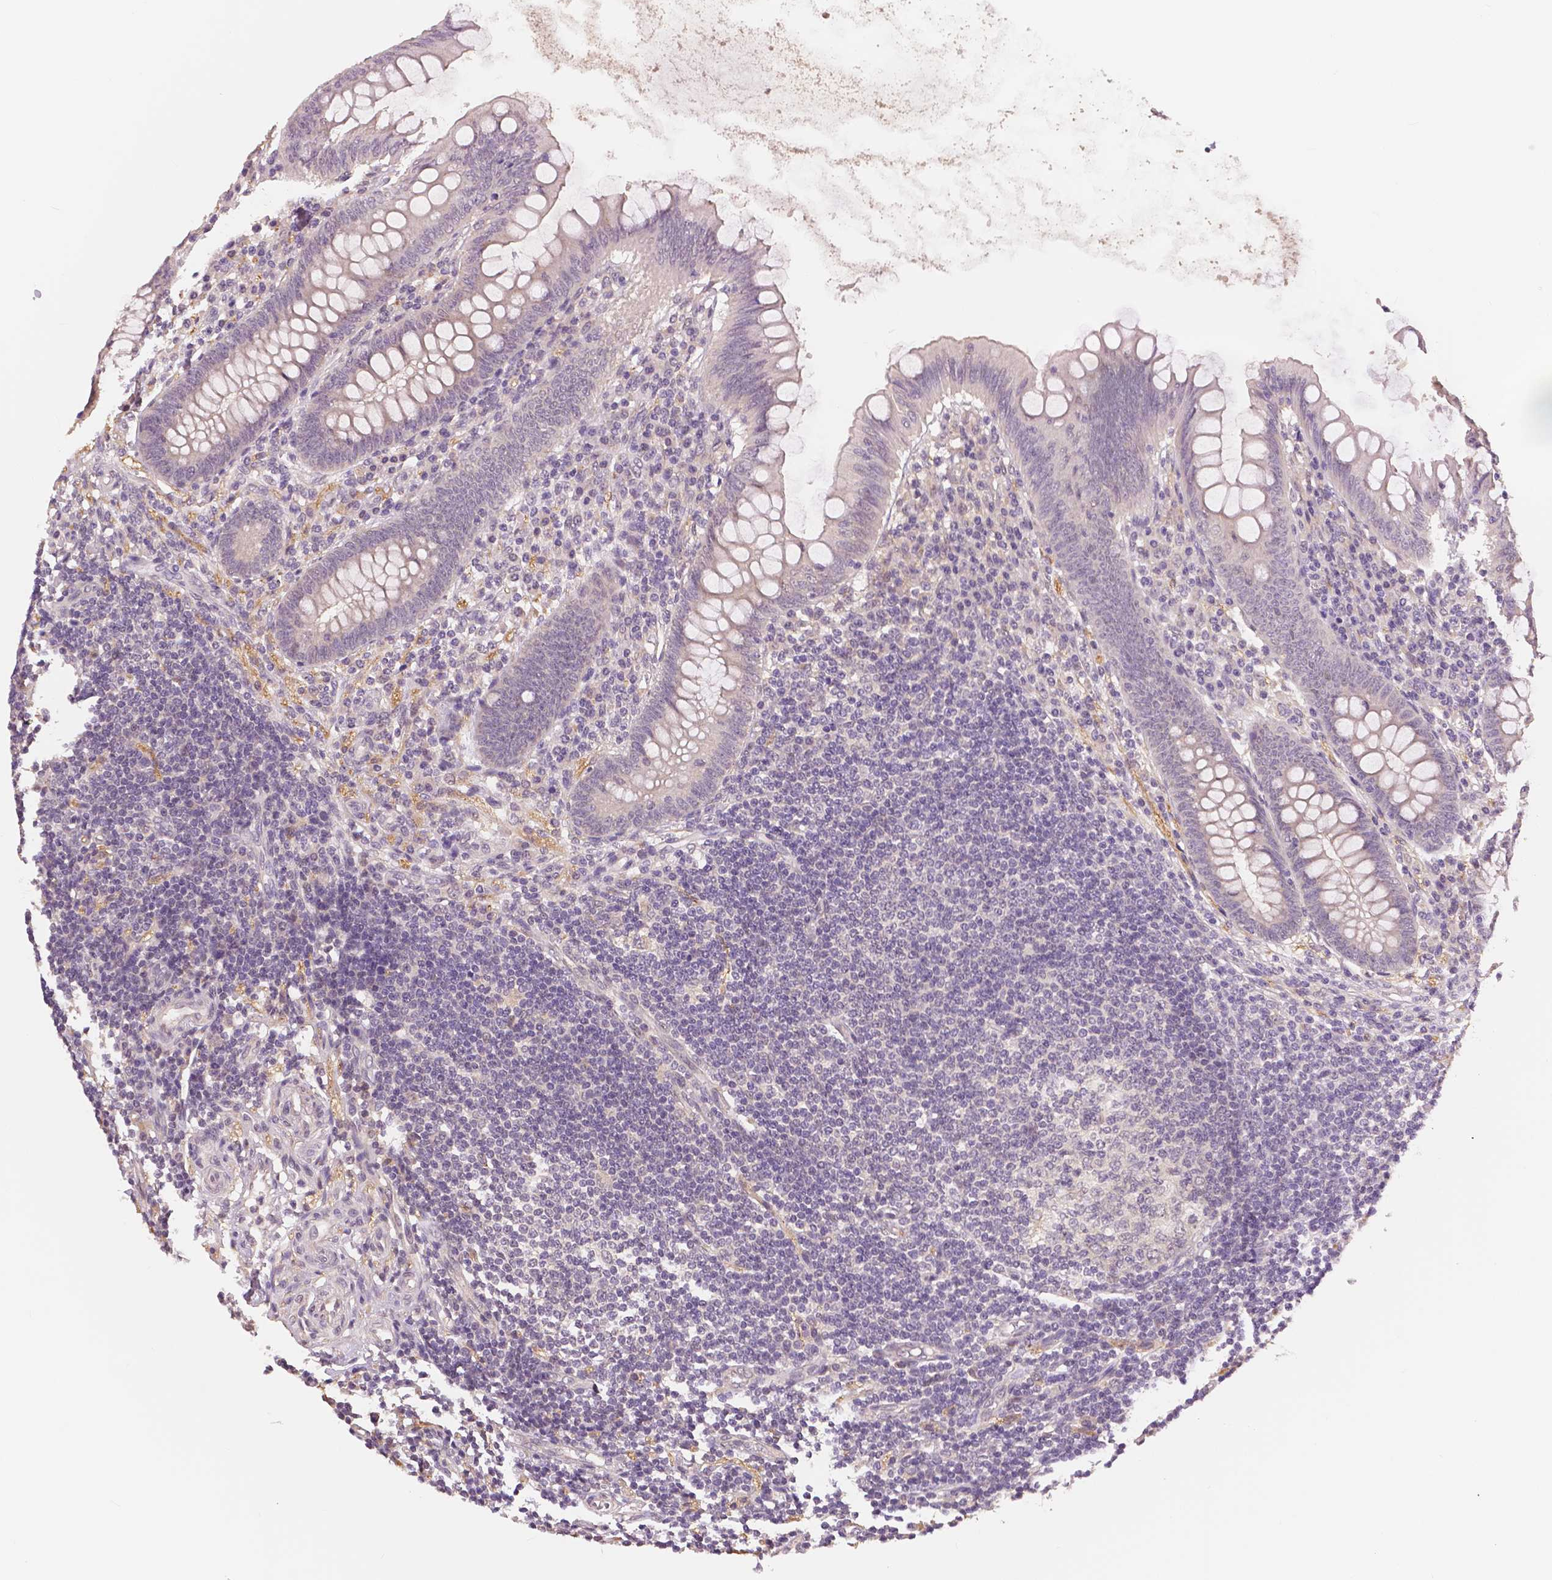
{"staining": {"intensity": "negative", "quantity": "none", "location": "none"}, "tissue": "appendix", "cell_type": "Glandular cells", "image_type": "normal", "snomed": [{"axis": "morphology", "description": "Normal tissue, NOS"}, {"axis": "topography", "description": "Appendix"}], "caption": "There is no significant expression in glandular cells of appendix. (Stains: DAB (3,3'-diaminobenzidine) immunohistochemistry with hematoxylin counter stain, Microscopy: brightfield microscopy at high magnification).", "gene": "MAP1LC3B", "patient": {"sex": "female", "age": 57}}